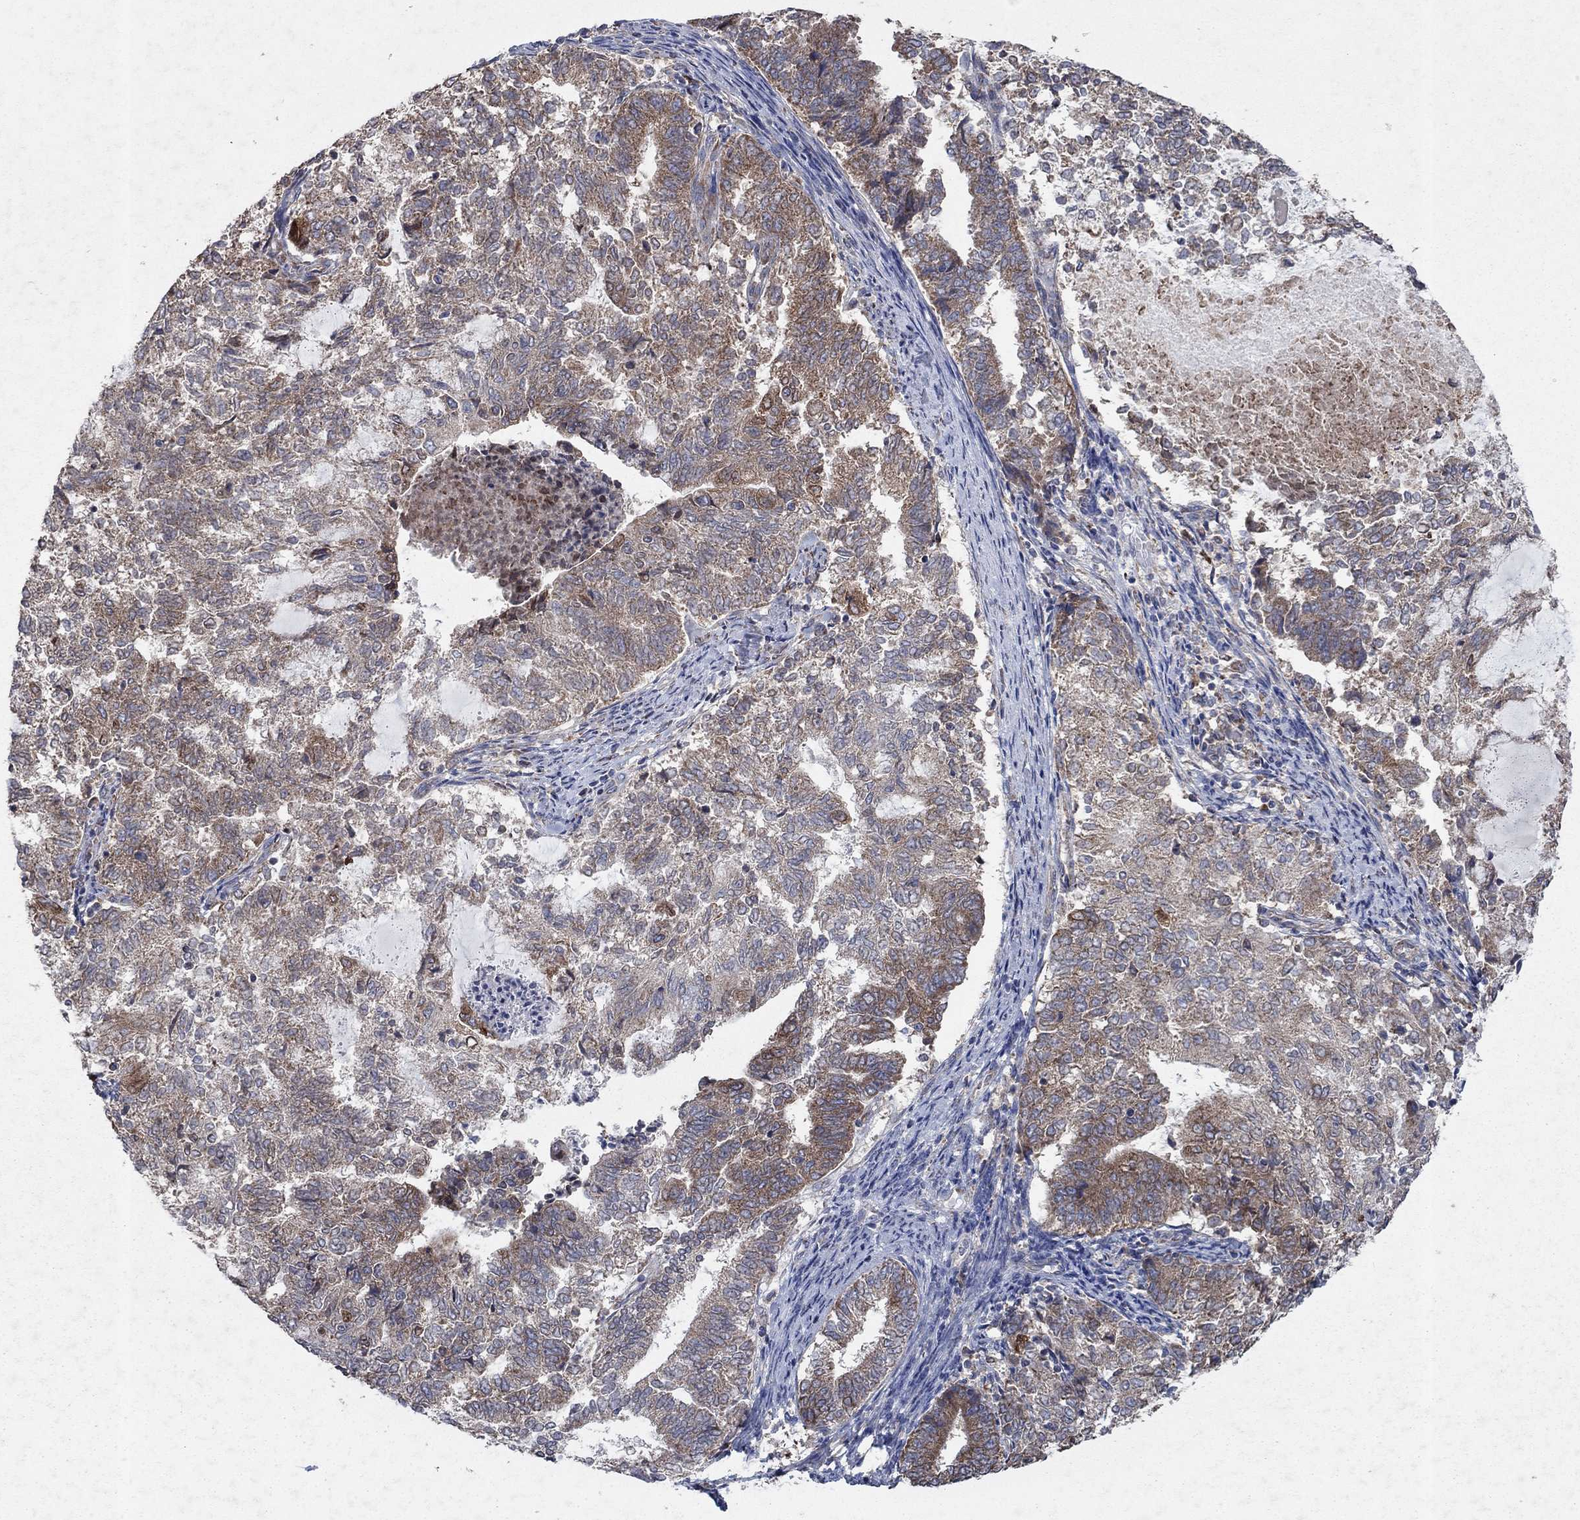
{"staining": {"intensity": "moderate", "quantity": ">75%", "location": "cytoplasmic/membranous"}, "tissue": "endometrial cancer", "cell_type": "Tumor cells", "image_type": "cancer", "snomed": [{"axis": "morphology", "description": "Adenocarcinoma, NOS"}, {"axis": "topography", "description": "Endometrium"}], "caption": "Immunohistochemistry (IHC) image of human adenocarcinoma (endometrial) stained for a protein (brown), which demonstrates medium levels of moderate cytoplasmic/membranous expression in about >75% of tumor cells.", "gene": "NCEH1", "patient": {"sex": "female", "age": 65}}